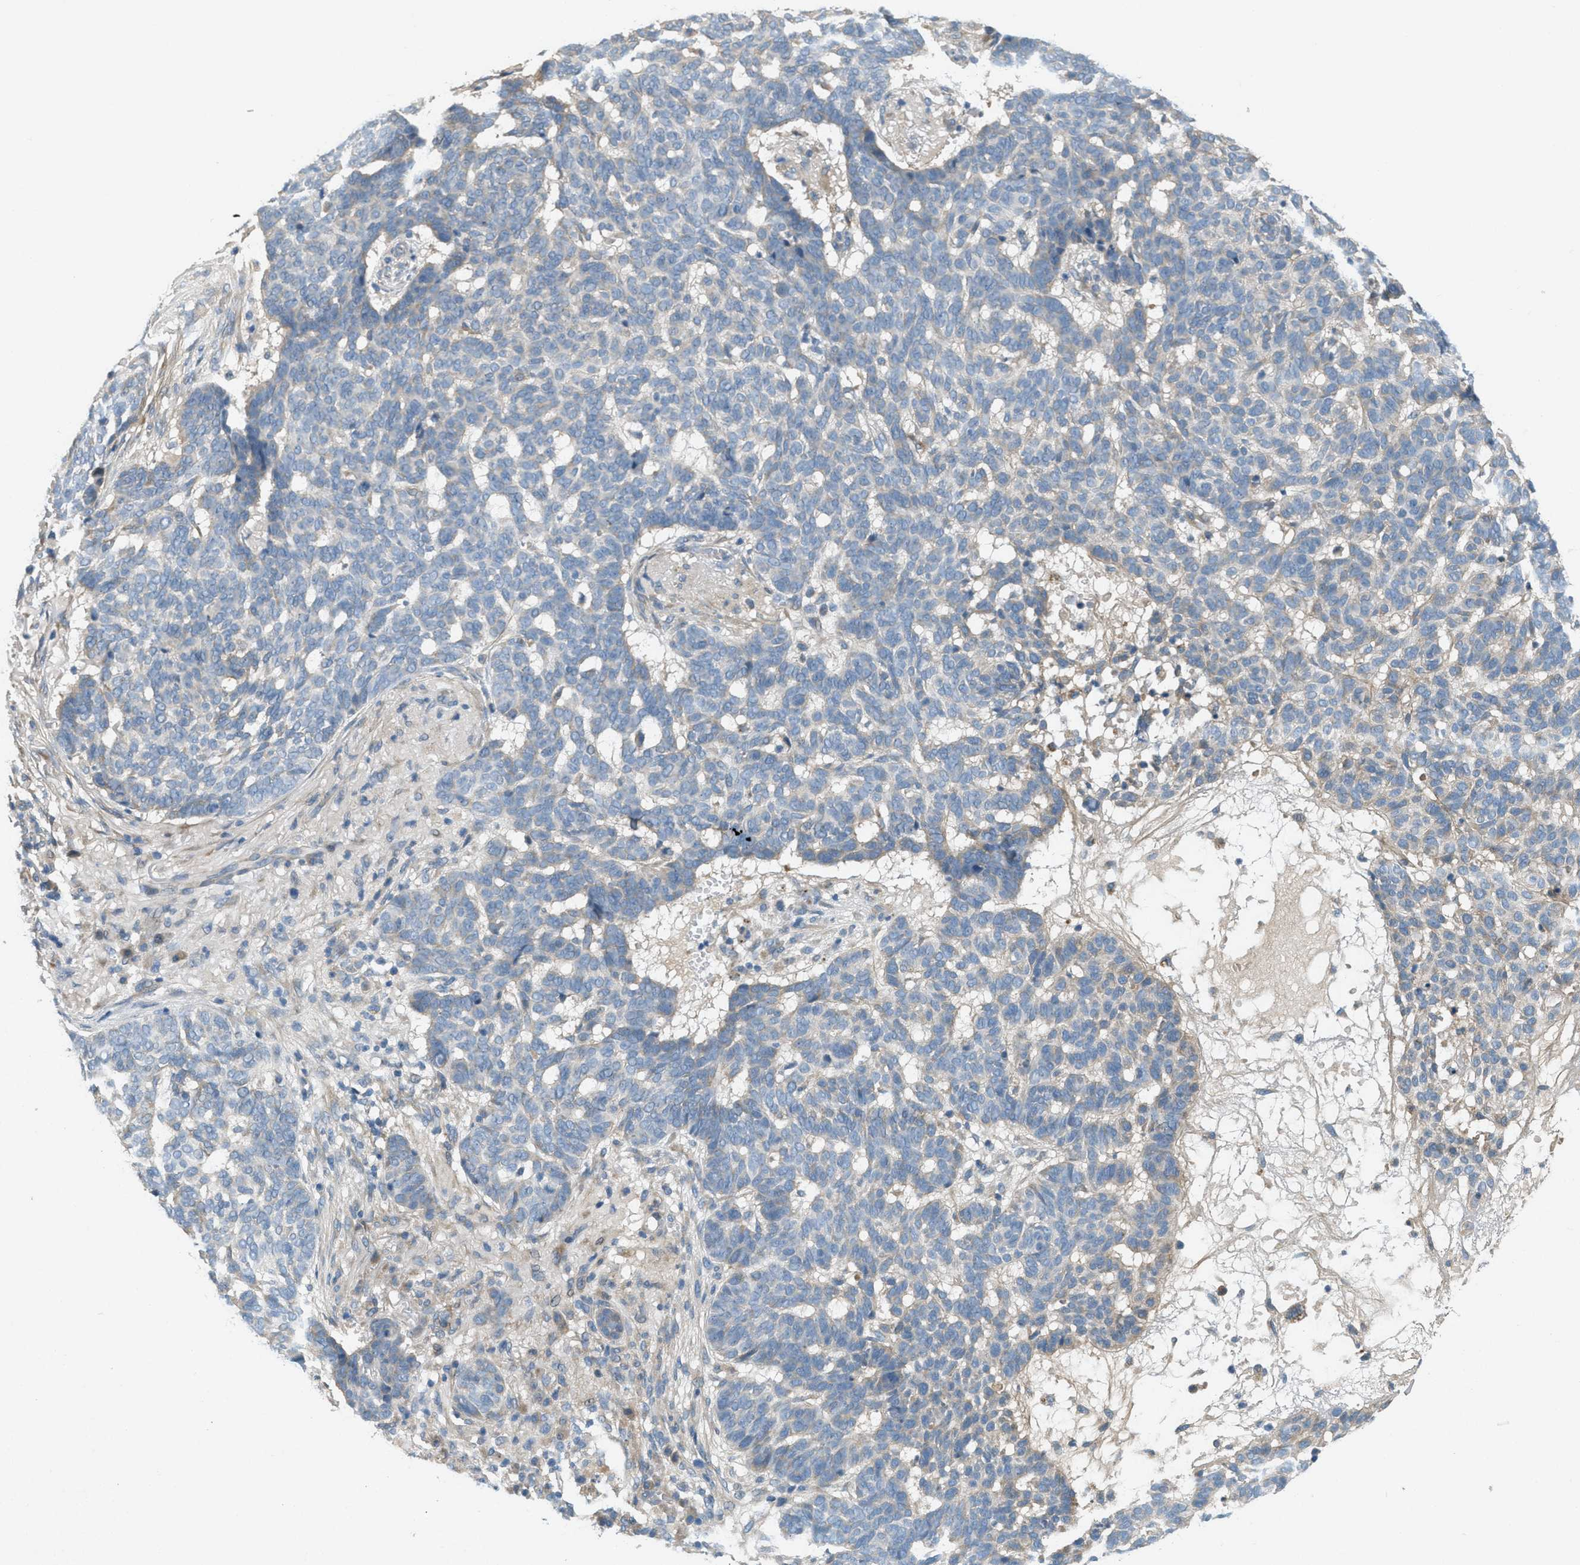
{"staining": {"intensity": "weak", "quantity": "25%-75%", "location": "cytoplasmic/membranous"}, "tissue": "skin cancer", "cell_type": "Tumor cells", "image_type": "cancer", "snomed": [{"axis": "morphology", "description": "Basal cell carcinoma"}, {"axis": "topography", "description": "Skin"}], "caption": "Protein expression analysis of basal cell carcinoma (skin) demonstrates weak cytoplasmic/membranous expression in about 25%-75% of tumor cells.", "gene": "ADCY6", "patient": {"sex": "male", "age": 85}}